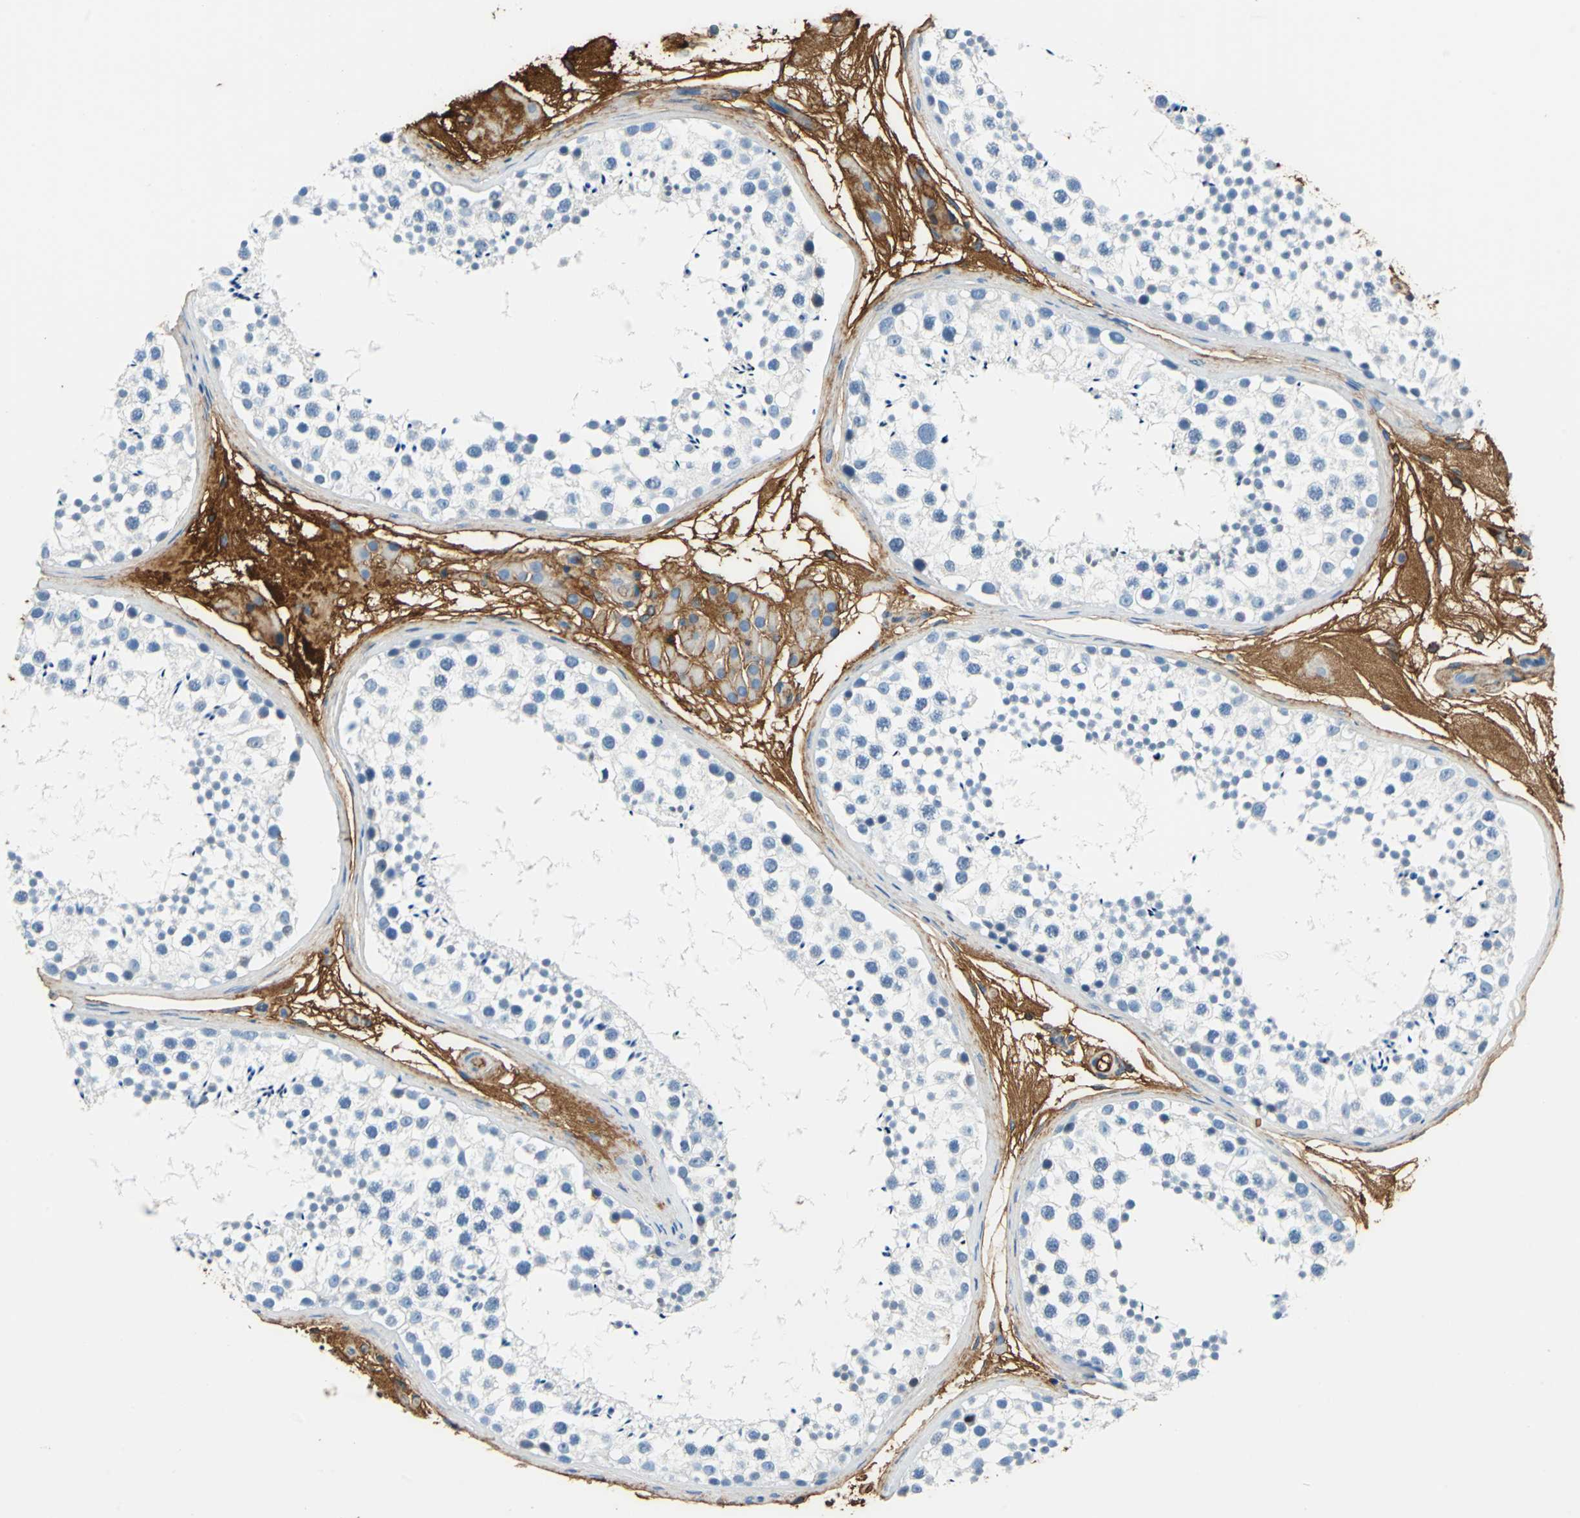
{"staining": {"intensity": "strong", "quantity": "<25%", "location": "cytoplasmic/membranous,nuclear"}, "tissue": "testis", "cell_type": "Cells in seminiferous ducts", "image_type": "normal", "snomed": [{"axis": "morphology", "description": "Normal tissue, NOS"}, {"axis": "topography", "description": "Testis"}], "caption": "Protein staining of benign testis reveals strong cytoplasmic/membranous,nuclear expression in about <25% of cells in seminiferous ducts.", "gene": "ALB", "patient": {"sex": "male", "age": 46}}